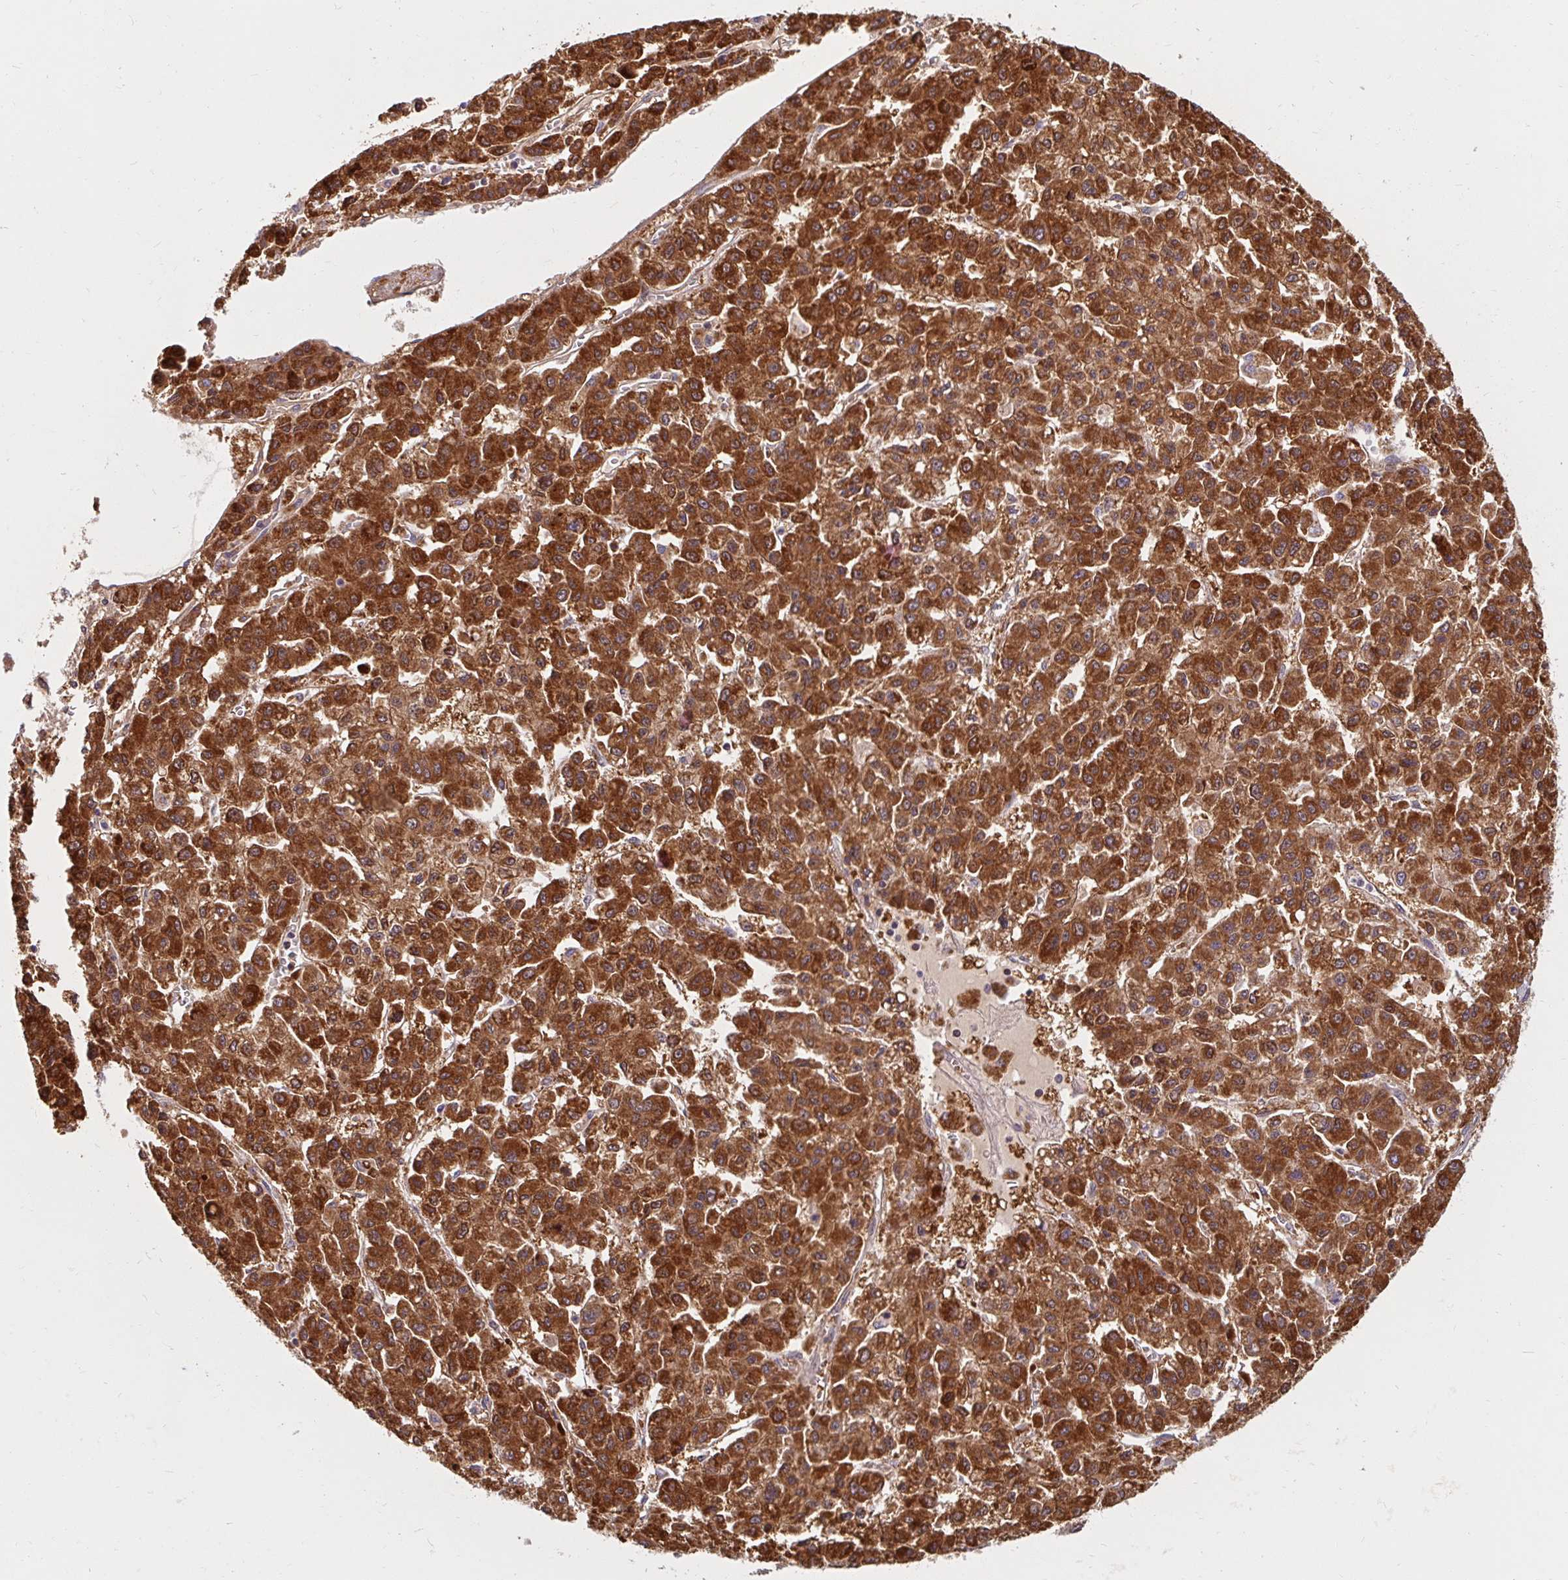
{"staining": {"intensity": "strong", "quantity": ">75%", "location": "cytoplasmic/membranous"}, "tissue": "liver cancer", "cell_type": "Tumor cells", "image_type": "cancer", "snomed": [{"axis": "morphology", "description": "Carcinoma, Hepatocellular, NOS"}, {"axis": "topography", "description": "Liver"}], "caption": "Hepatocellular carcinoma (liver) stained with immunohistochemistry shows strong cytoplasmic/membranous positivity in about >75% of tumor cells. (DAB (3,3'-diaminobenzidine) IHC with brightfield microscopy, high magnification).", "gene": "BTF3", "patient": {"sex": "male", "age": 70}}